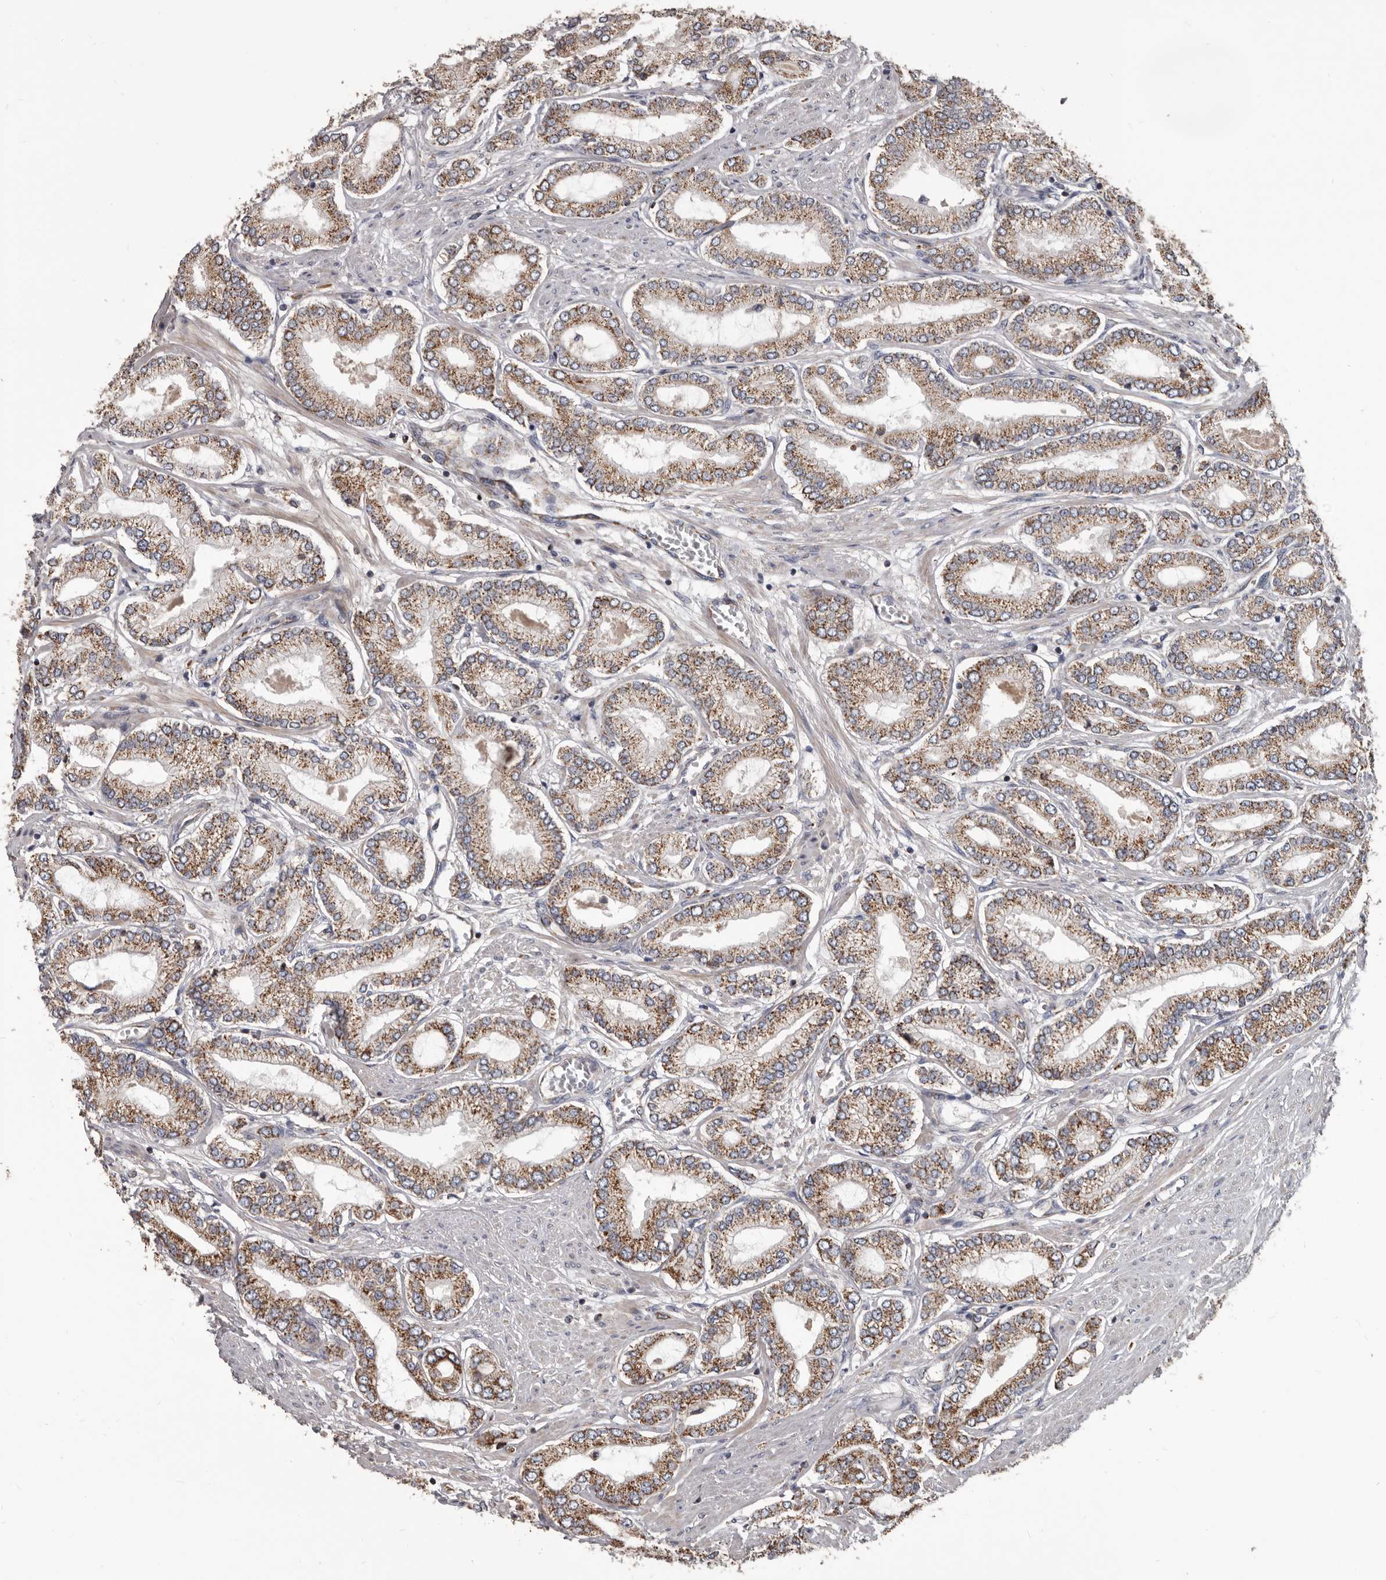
{"staining": {"intensity": "moderate", "quantity": ">75%", "location": "cytoplasmic/membranous"}, "tissue": "prostate cancer", "cell_type": "Tumor cells", "image_type": "cancer", "snomed": [{"axis": "morphology", "description": "Adenocarcinoma, Low grade"}, {"axis": "topography", "description": "Prostate"}], "caption": "High-power microscopy captured an immunohistochemistry photomicrograph of prostate cancer (low-grade adenocarcinoma), revealing moderate cytoplasmic/membranous positivity in about >75% of tumor cells.", "gene": "ALDH5A1", "patient": {"sex": "male", "age": 63}}